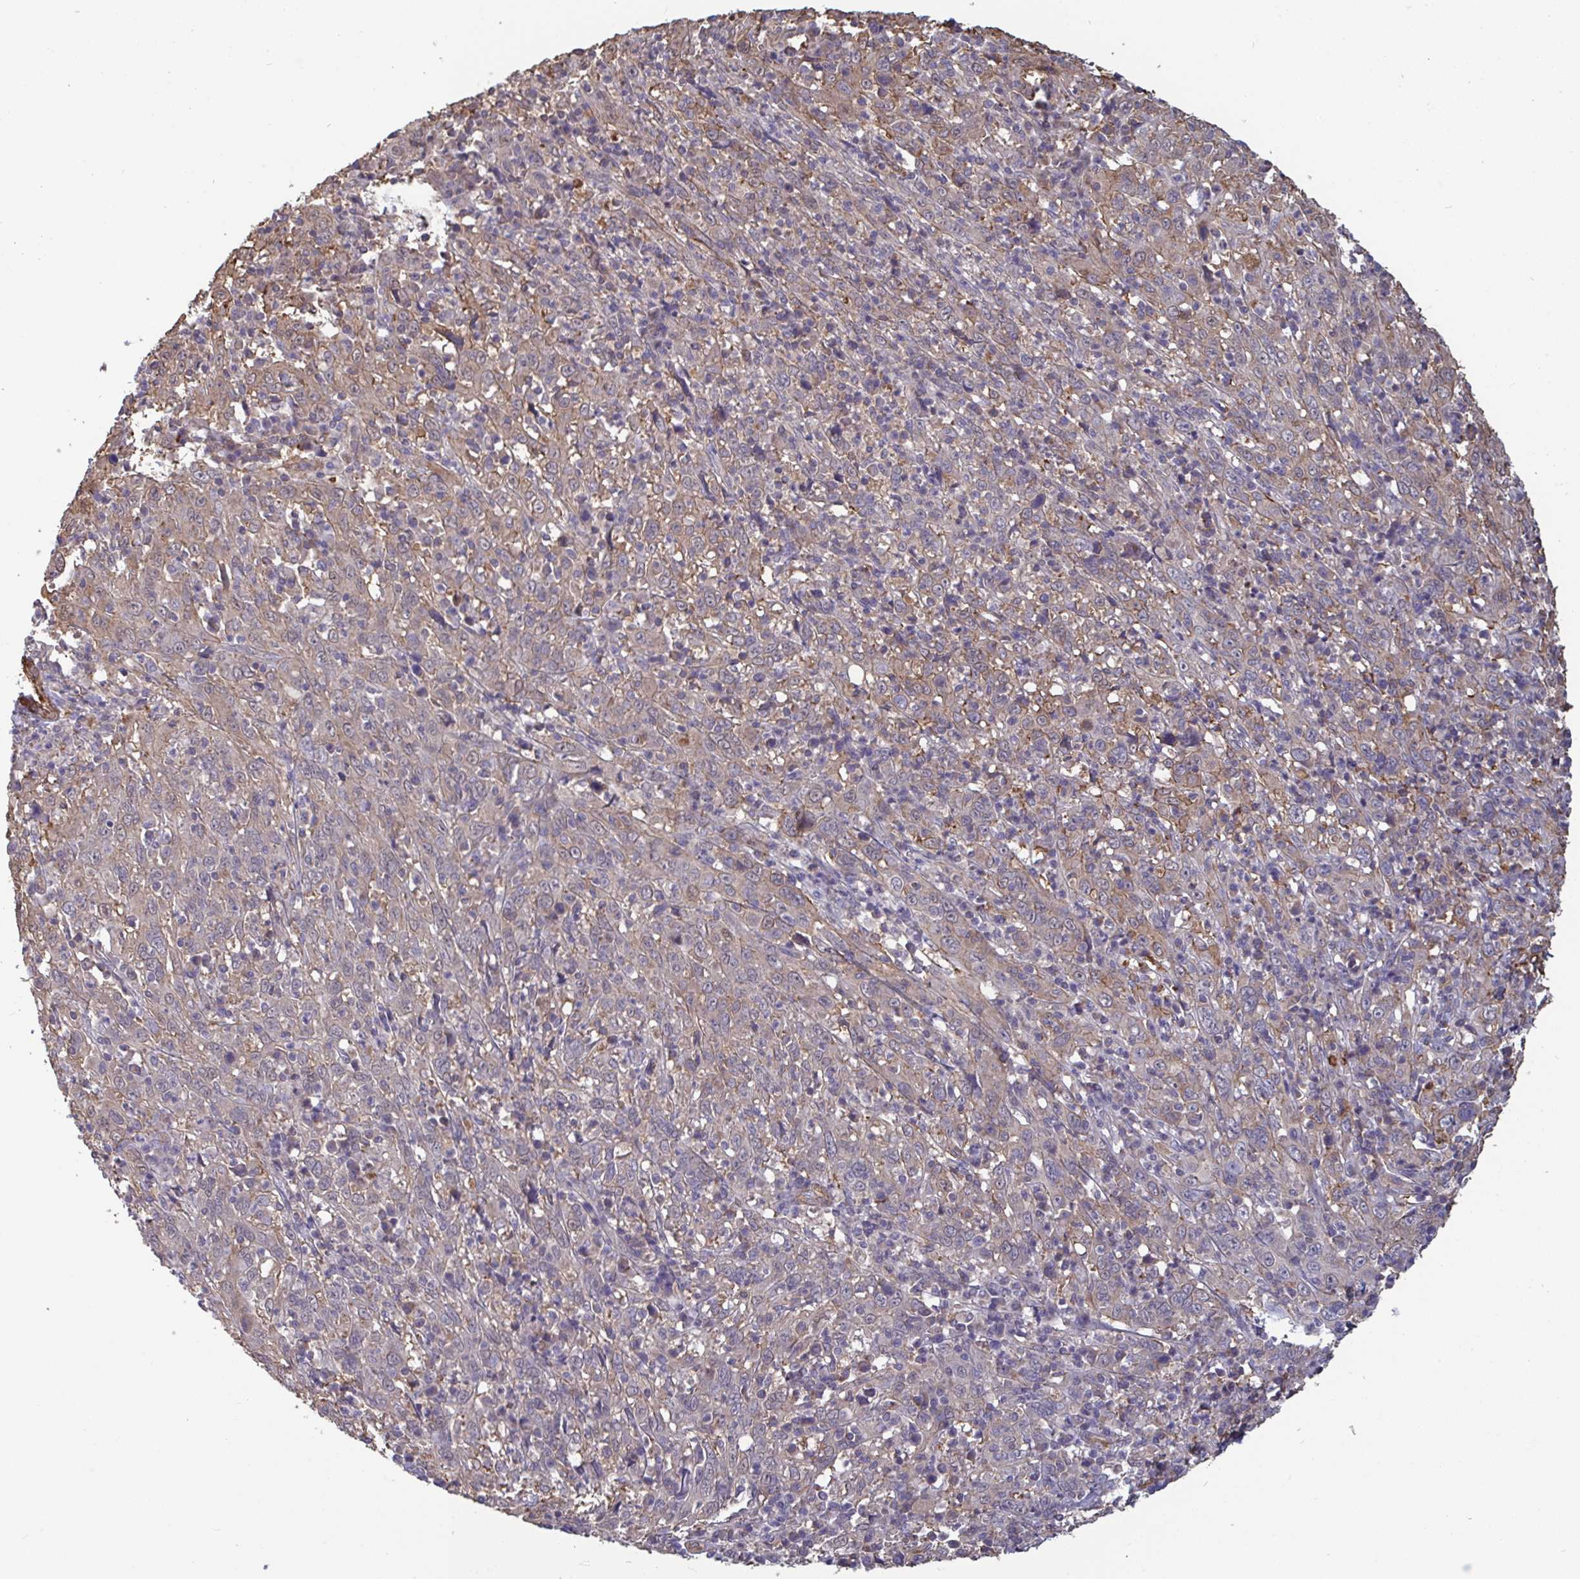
{"staining": {"intensity": "weak", "quantity": "<25%", "location": "cytoplasmic/membranous"}, "tissue": "cervical cancer", "cell_type": "Tumor cells", "image_type": "cancer", "snomed": [{"axis": "morphology", "description": "Squamous cell carcinoma, NOS"}, {"axis": "topography", "description": "Cervix"}], "caption": "High power microscopy micrograph of an immunohistochemistry photomicrograph of squamous cell carcinoma (cervical), revealing no significant expression in tumor cells. The staining was performed using DAB (3,3'-diaminobenzidine) to visualize the protein expression in brown, while the nuclei were stained in blue with hematoxylin (Magnification: 20x).", "gene": "ISCU", "patient": {"sex": "female", "age": 46}}